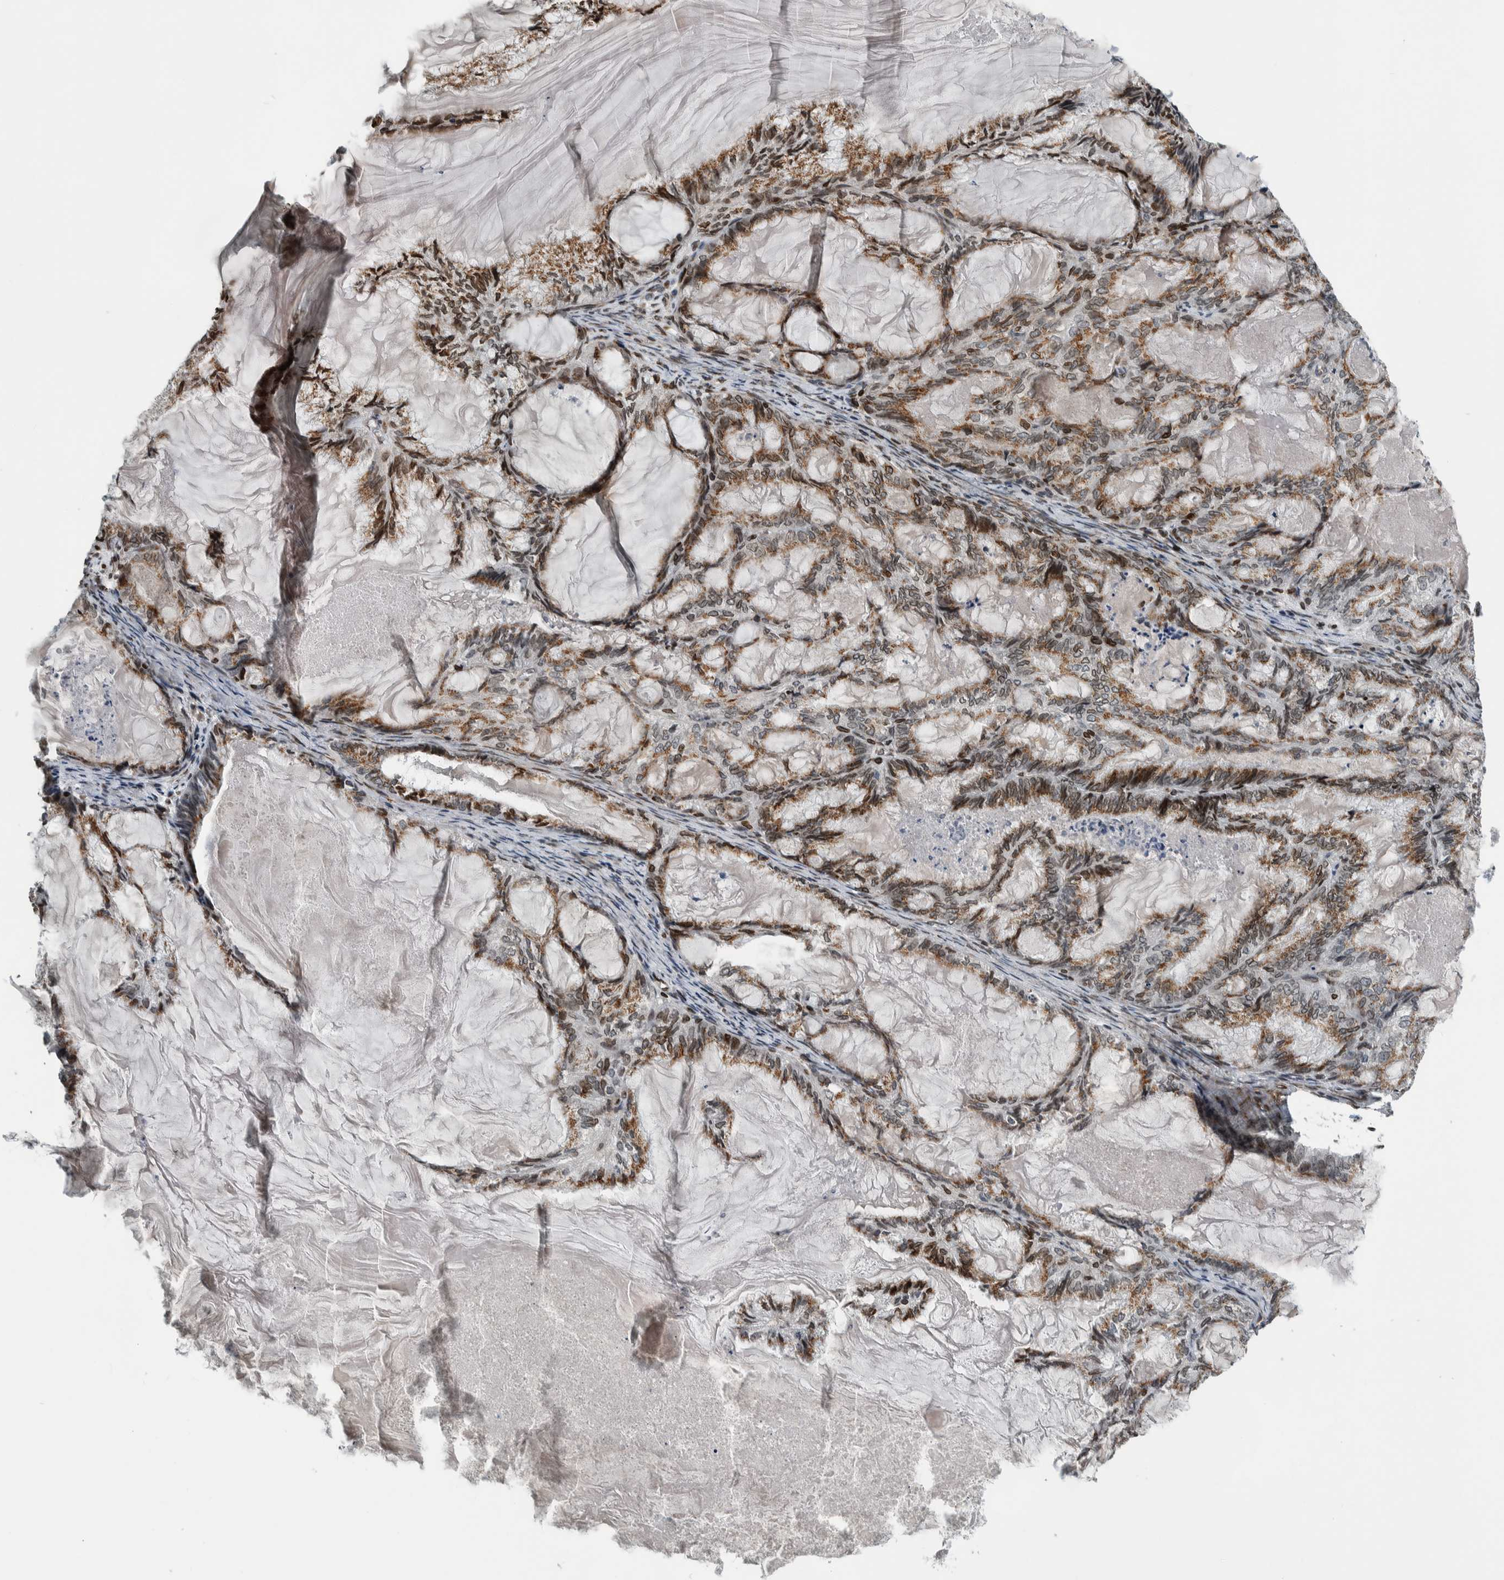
{"staining": {"intensity": "moderate", "quantity": "25%-75%", "location": "cytoplasmic/membranous"}, "tissue": "endometrial cancer", "cell_type": "Tumor cells", "image_type": "cancer", "snomed": [{"axis": "morphology", "description": "Adenocarcinoma, NOS"}, {"axis": "topography", "description": "Endometrium"}], "caption": "Immunohistochemical staining of endometrial cancer (adenocarcinoma) reveals medium levels of moderate cytoplasmic/membranous protein expression in approximately 25%-75% of tumor cells.", "gene": "FAM135B", "patient": {"sex": "female", "age": 86}}